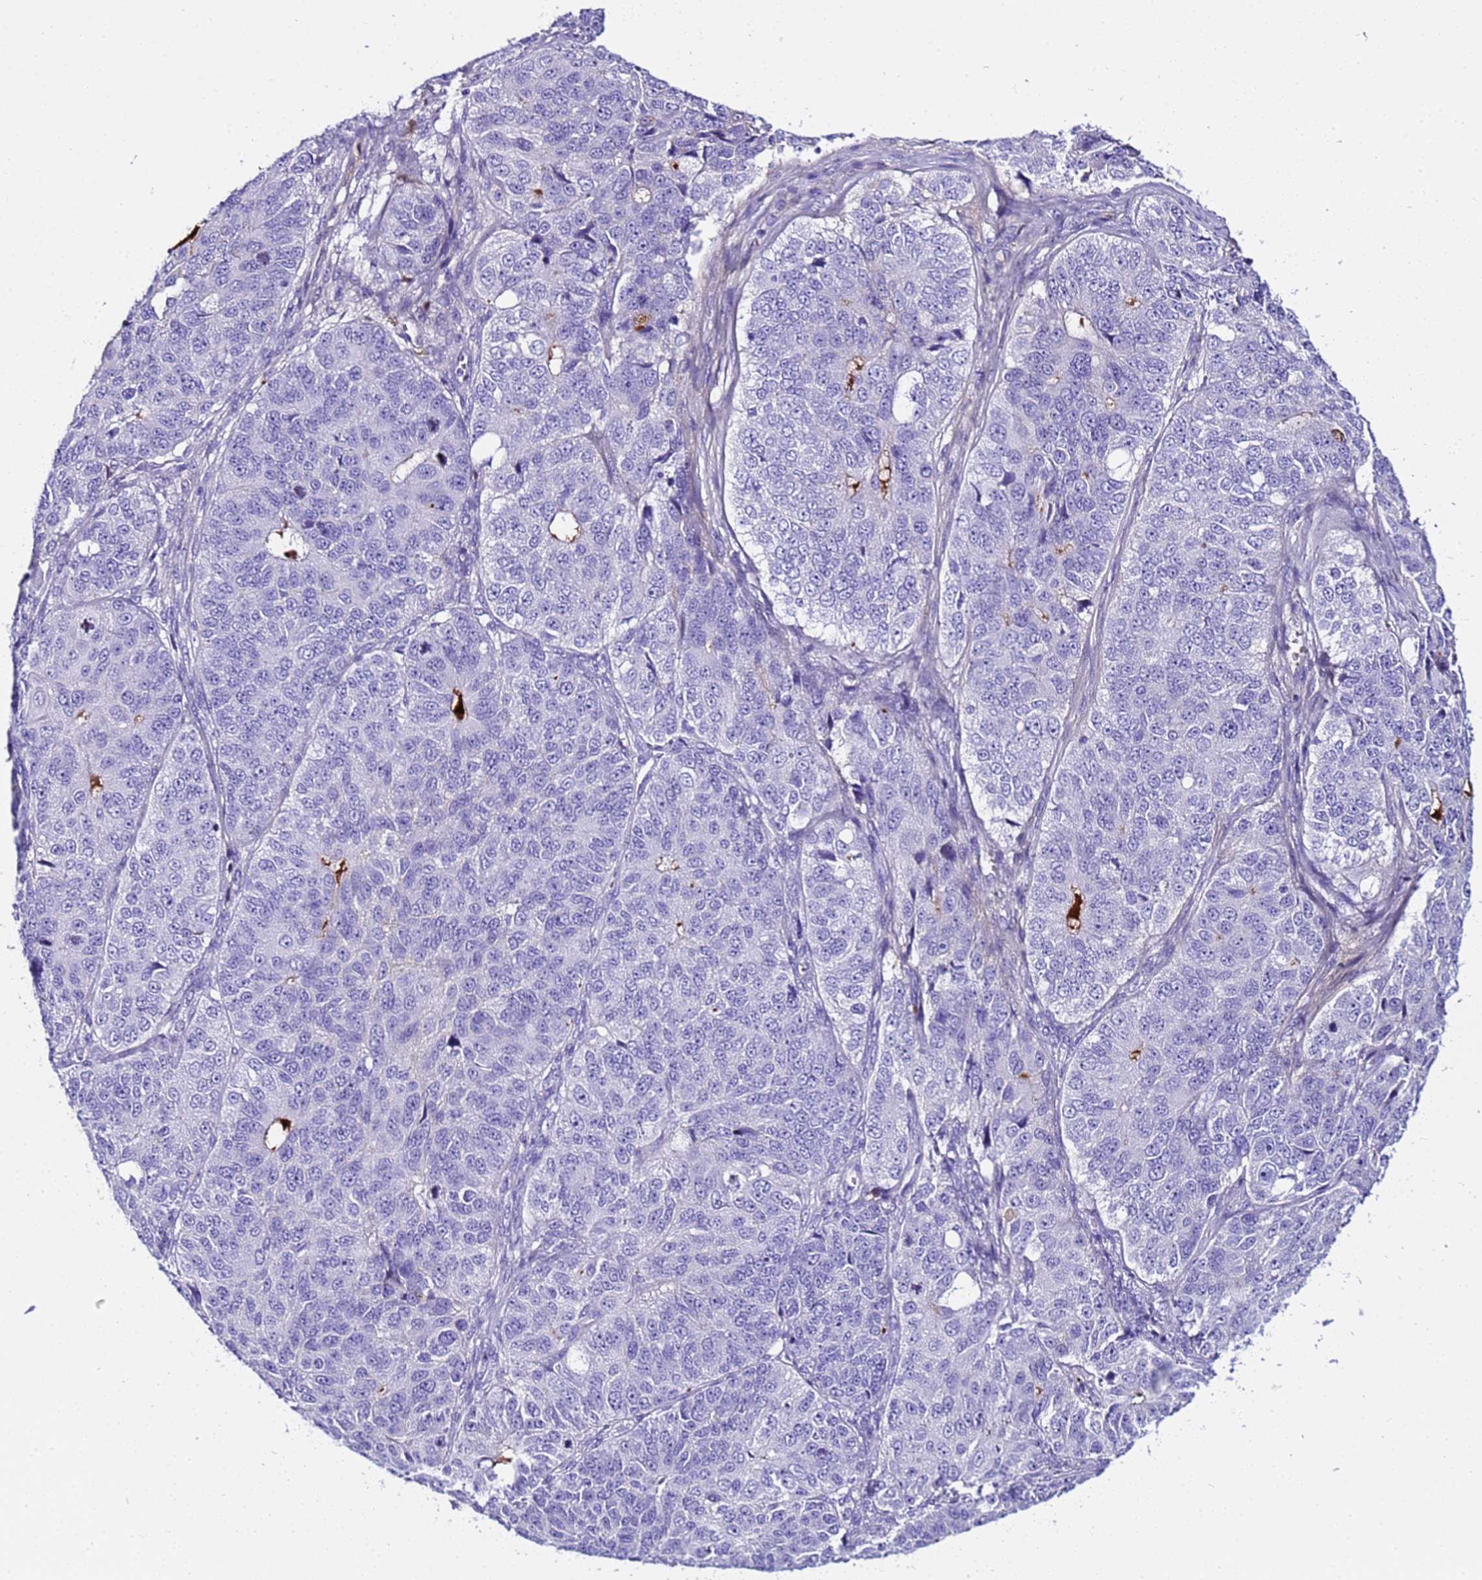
{"staining": {"intensity": "negative", "quantity": "none", "location": "none"}, "tissue": "ovarian cancer", "cell_type": "Tumor cells", "image_type": "cancer", "snomed": [{"axis": "morphology", "description": "Carcinoma, endometroid"}, {"axis": "topography", "description": "Ovary"}], "caption": "The photomicrograph demonstrates no significant expression in tumor cells of ovarian endometroid carcinoma. (DAB IHC with hematoxylin counter stain).", "gene": "CFHR2", "patient": {"sex": "female", "age": 51}}